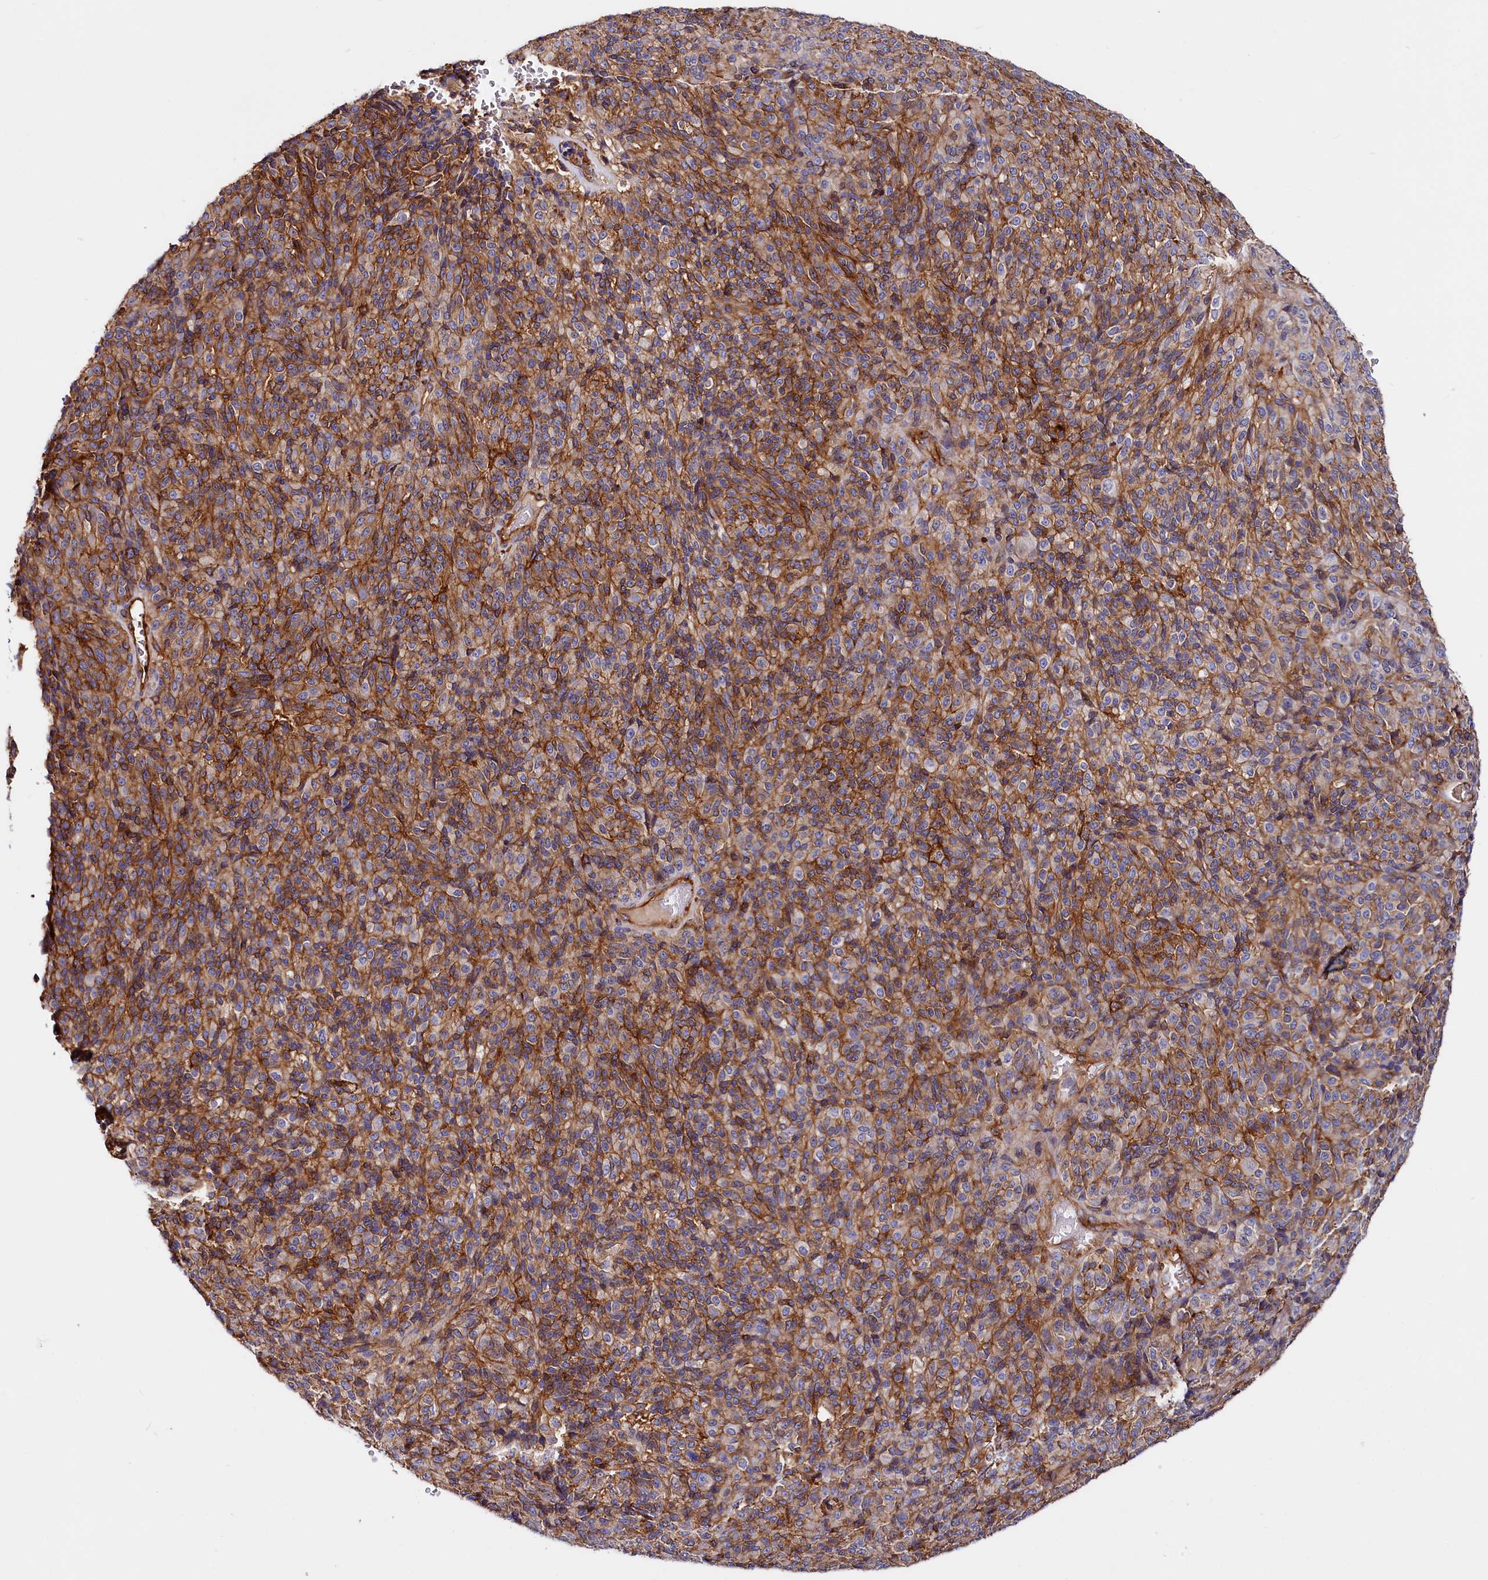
{"staining": {"intensity": "moderate", "quantity": ">75%", "location": "cytoplasmic/membranous"}, "tissue": "melanoma", "cell_type": "Tumor cells", "image_type": "cancer", "snomed": [{"axis": "morphology", "description": "Malignant melanoma, Metastatic site"}, {"axis": "topography", "description": "Brain"}], "caption": "IHC (DAB (3,3'-diaminobenzidine)) staining of malignant melanoma (metastatic site) shows moderate cytoplasmic/membranous protein staining in approximately >75% of tumor cells.", "gene": "ANO6", "patient": {"sex": "female", "age": 56}}